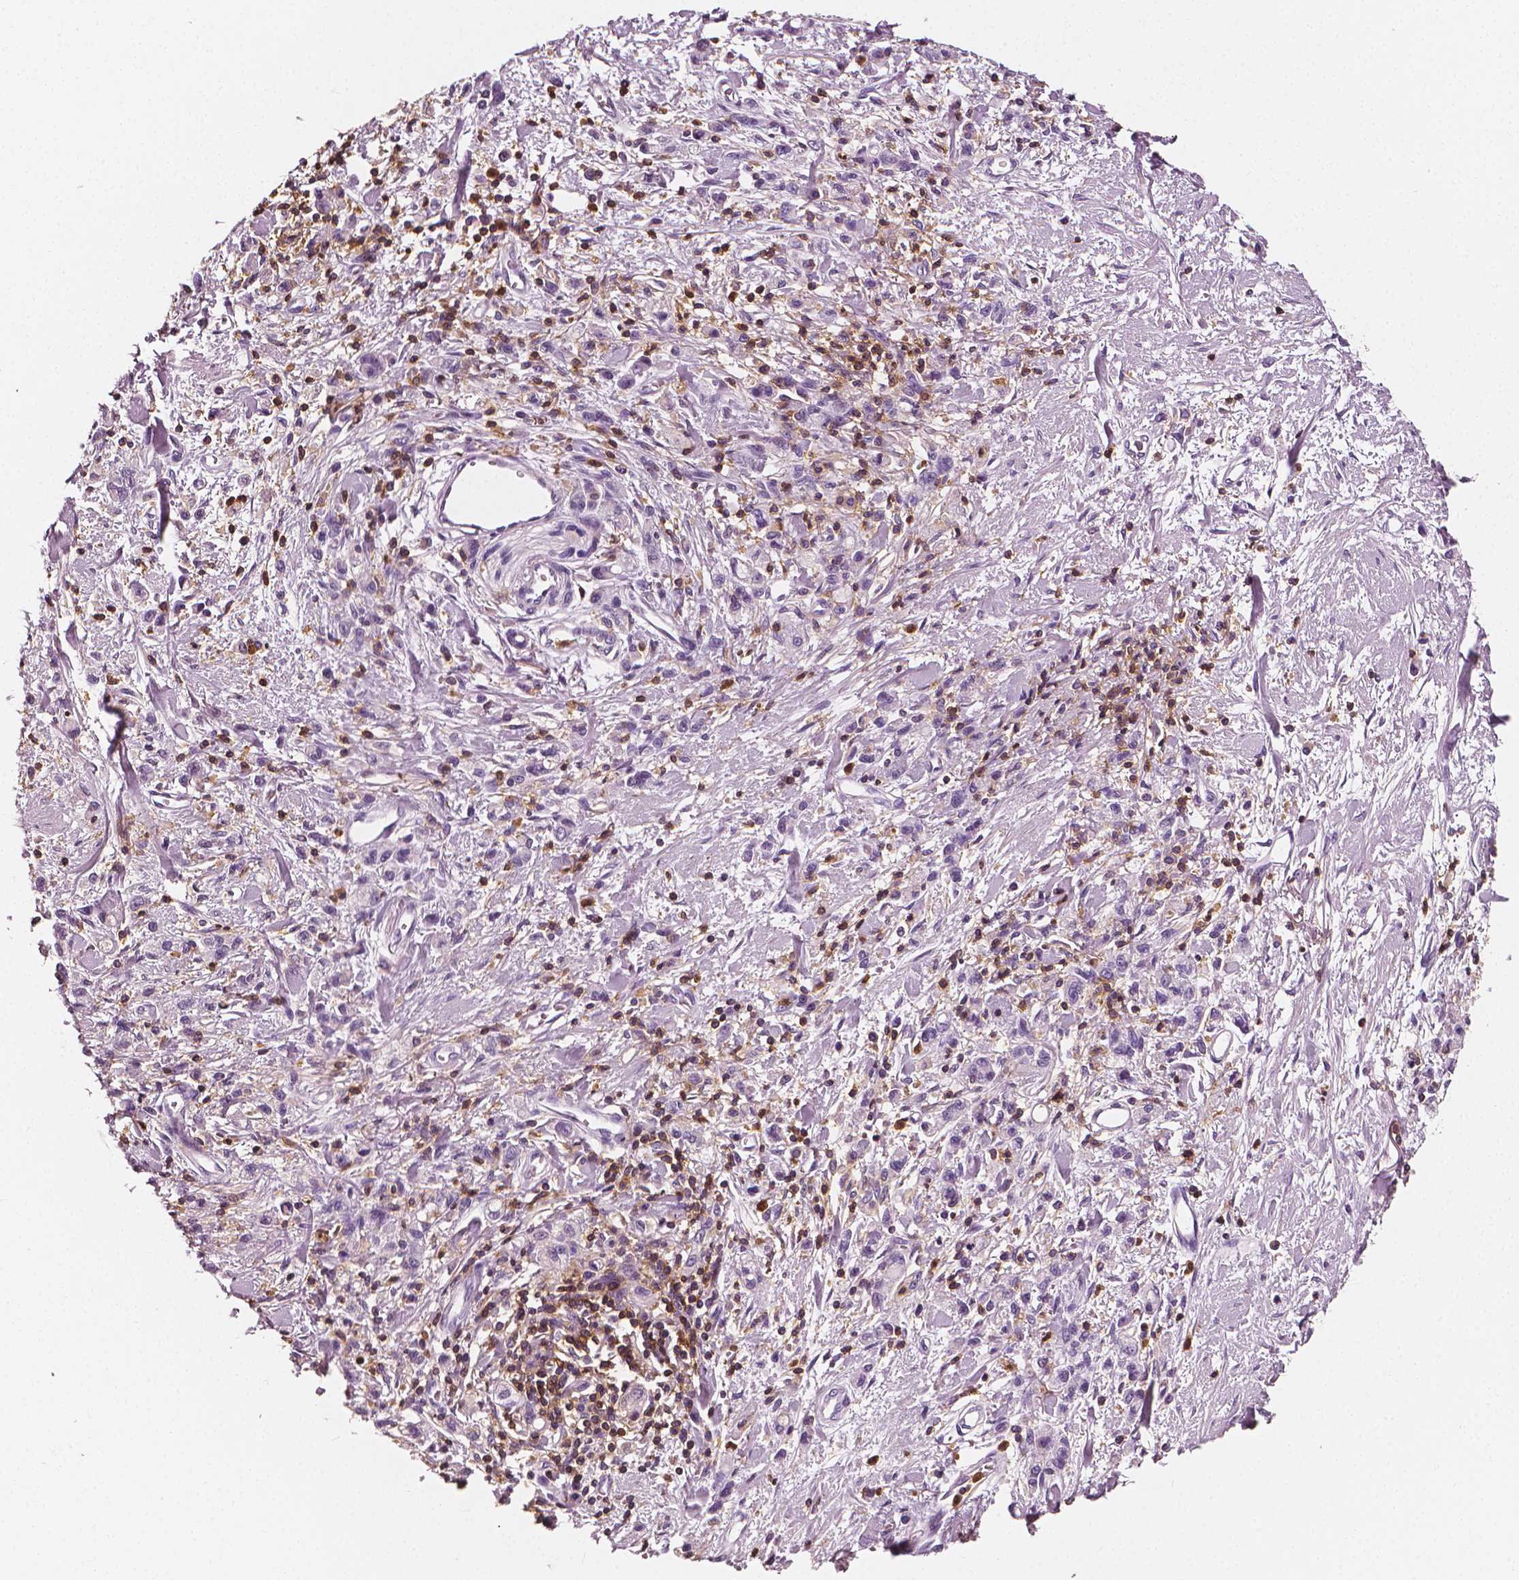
{"staining": {"intensity": "negative", "quantity": "none", "location": "none"}, "tissue": "stomach cancer", "cell_type": "Tumor cells", "image_type": "cancer", "snomed": [{"axis": "morphology", "description": "Adenocarcinoma, NOS"}, {"axis": "topography", "description": "Stomach"}], "caption": "This is an IHC histopathology image of adenocarcinoma (stomach). There is no staining in tumor cells.", "gene": "PTPRC", "patient": {"sex": "male", "age": 77}}